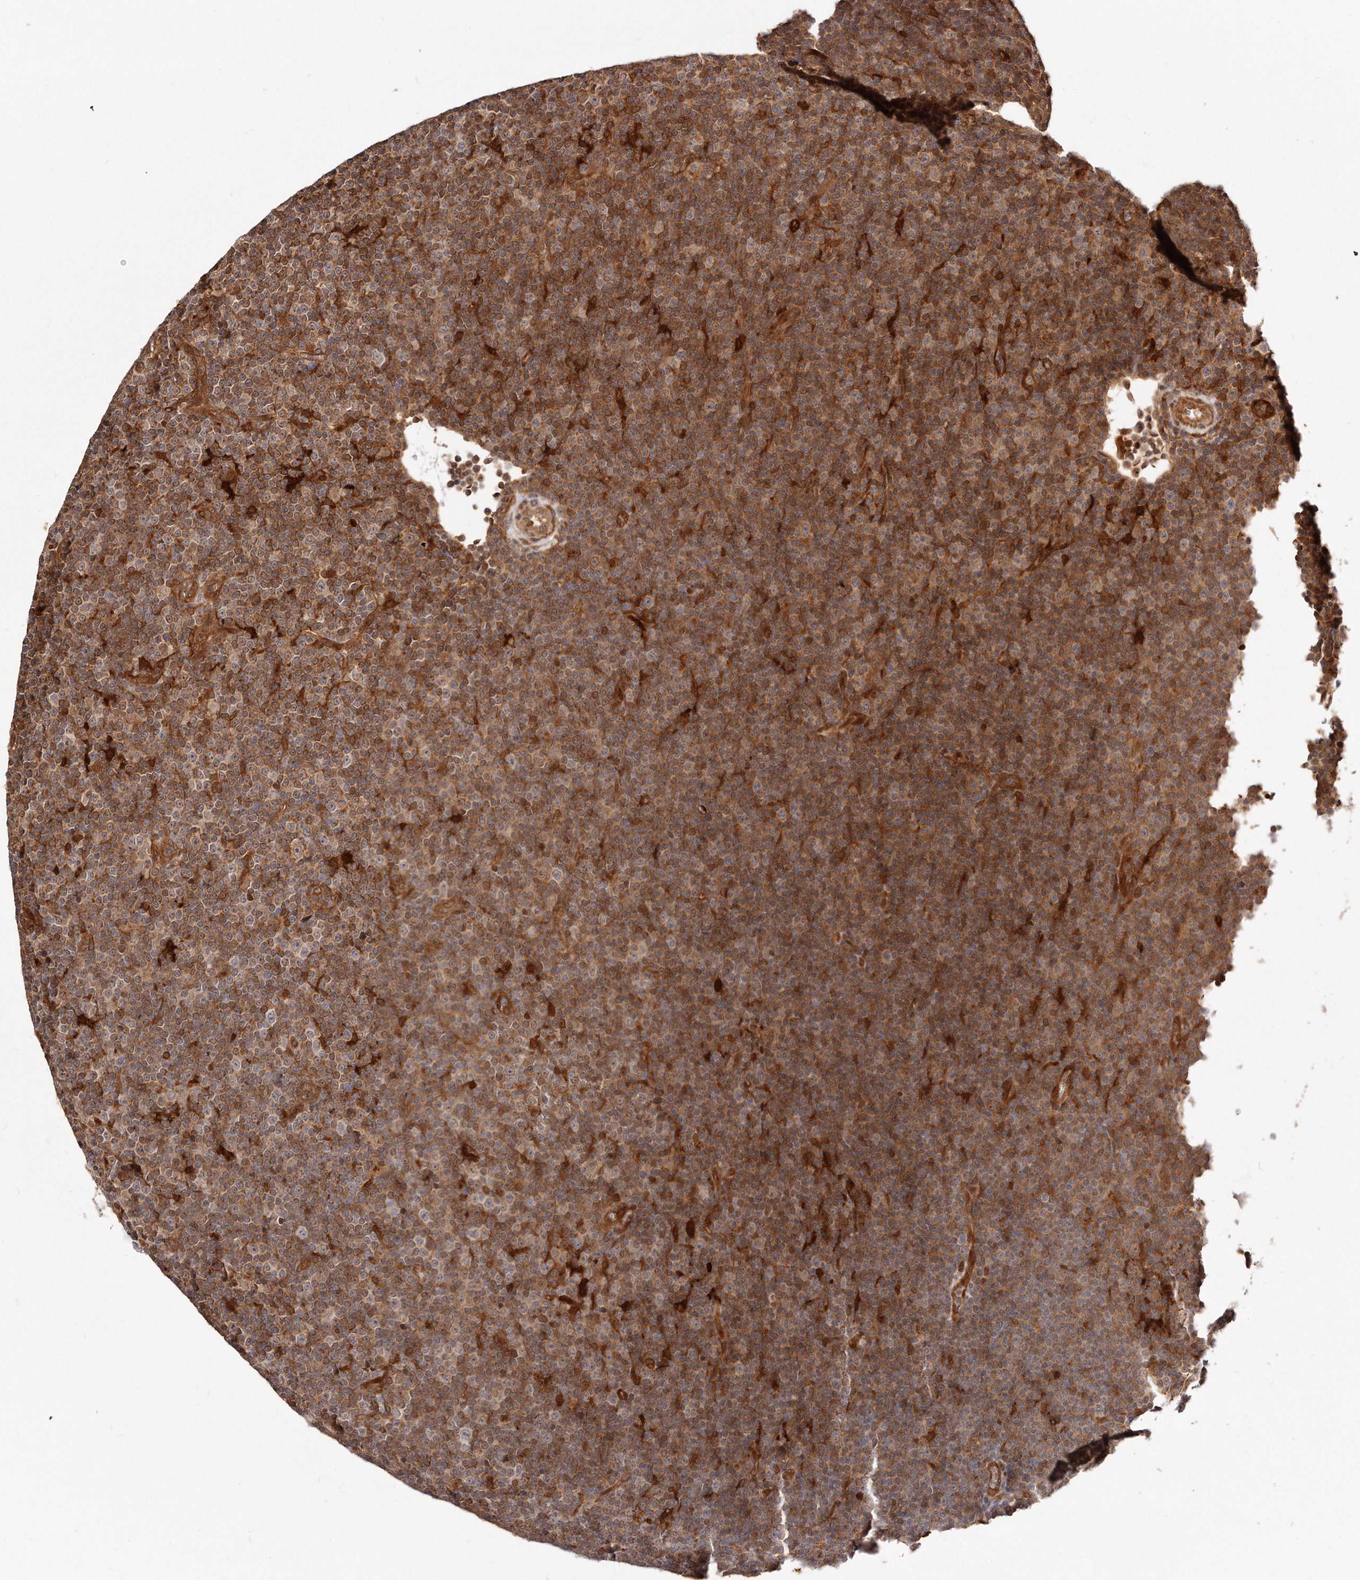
{"staining": {"intensity": "moderate", "quantity": ">75%", "location": "cytoplasmic/membranous"}, "tissue": "lymphoma", "cell_type": "Tumor cells", "image_type": "cancer", "snomed": [{"axis": "morphology", "description": "Malignant lymphoma, non-Hodgkin's type, Low grade"}, {"axis": "topography", "description": "Lymph node"}], "caption": "Human lymphoma stained with a brown dye exhibits moderate cytoplasmic/membranous positive expression in approximately >75% of tumor cells.", "gene": "GBP4", "patient": {"sex": "female", "age": 67}}